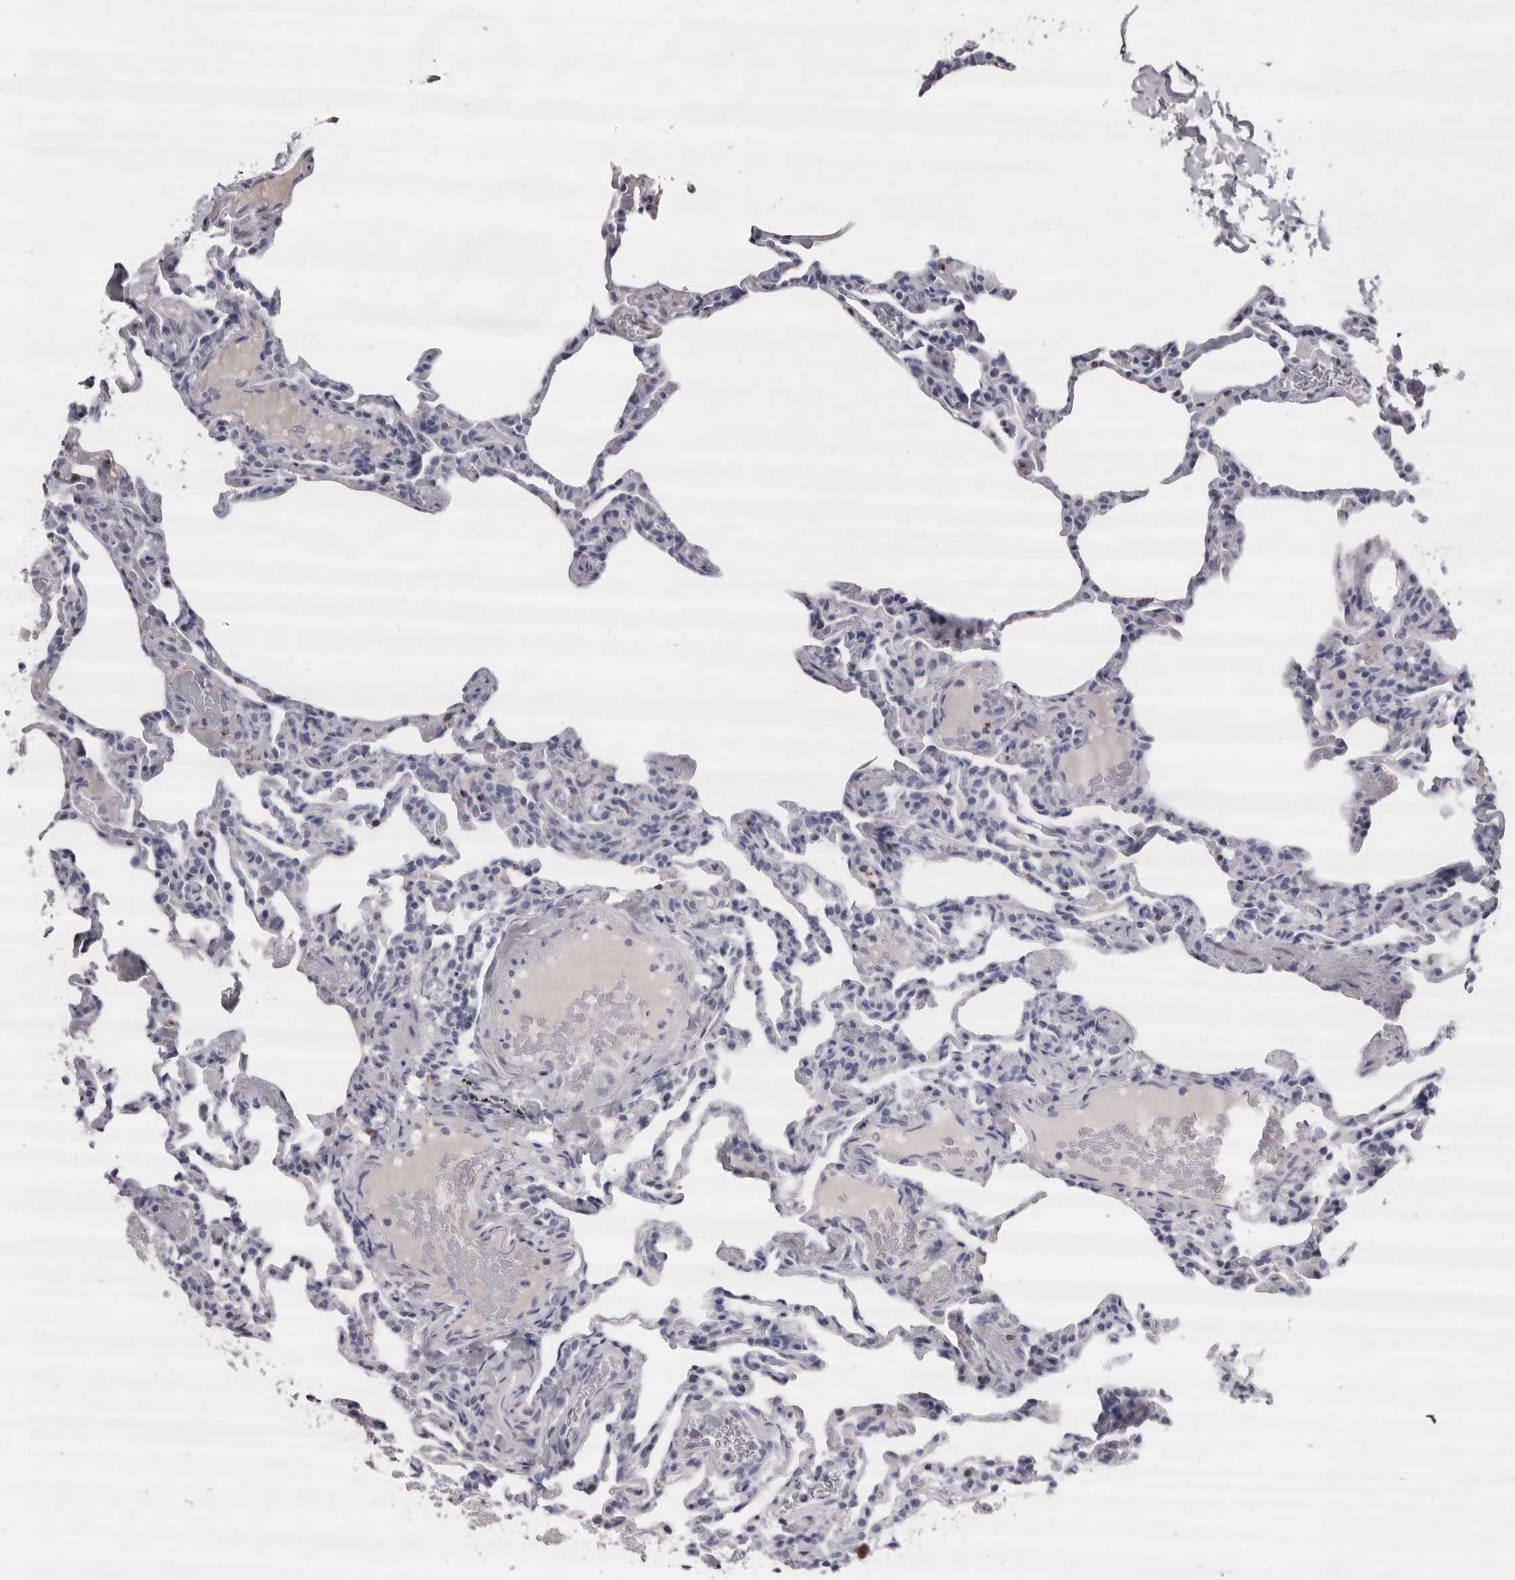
{"staining": {"intensity": "negative", "quantity": "none", "location": "none"}, "tissue": "lung", "cell_type": "Alveolar cells", "image_type": "normal", "snomed": [{"axis": "morphology", "description": "Normal tissue, NOS"}, {"axis": "topography", "description": "Lung"}], "caption": "Micrograph shows no significant protein staining in alveolar cells of normal lung. Nuclei are stained in blue.", "gene": "GZMH", "patient": {"sex": "male", "age": 20}}